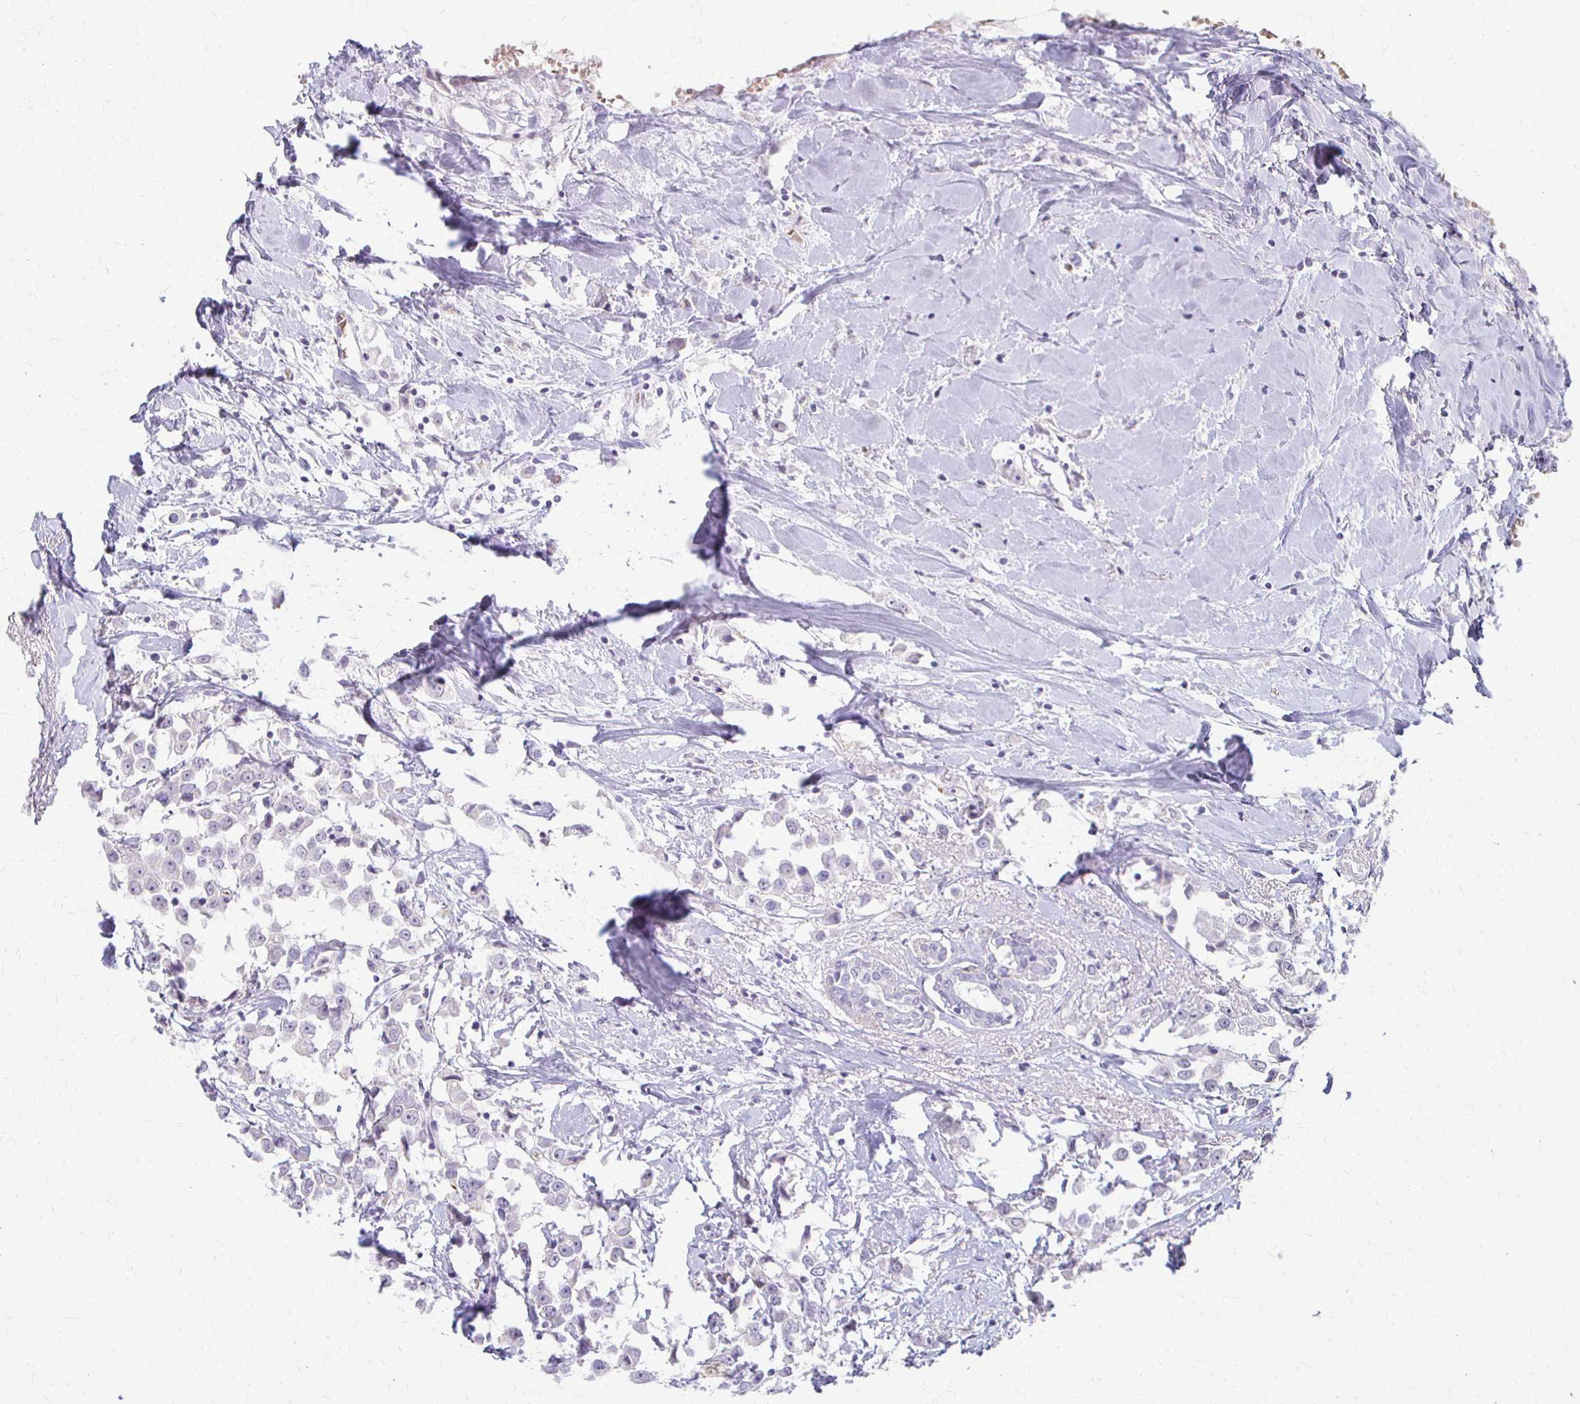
{"staining": {"intensity": "negative", "quantity": "none", "location": "none"}, "tissue": "breast cancer", "cell_type": "Tumor cells", "image_type": "cancer", "snomed": [{"axis": "morphology", "description": "Duct carcinoma"}, {"axis": "topography", "description": "Breast"}], "caption": "Tumor cells are negative for brown protein staining in breast infiltrating ductal carcinoma.", "gene": "ACP5", "patient": {"sex": "female", "age": 61}}